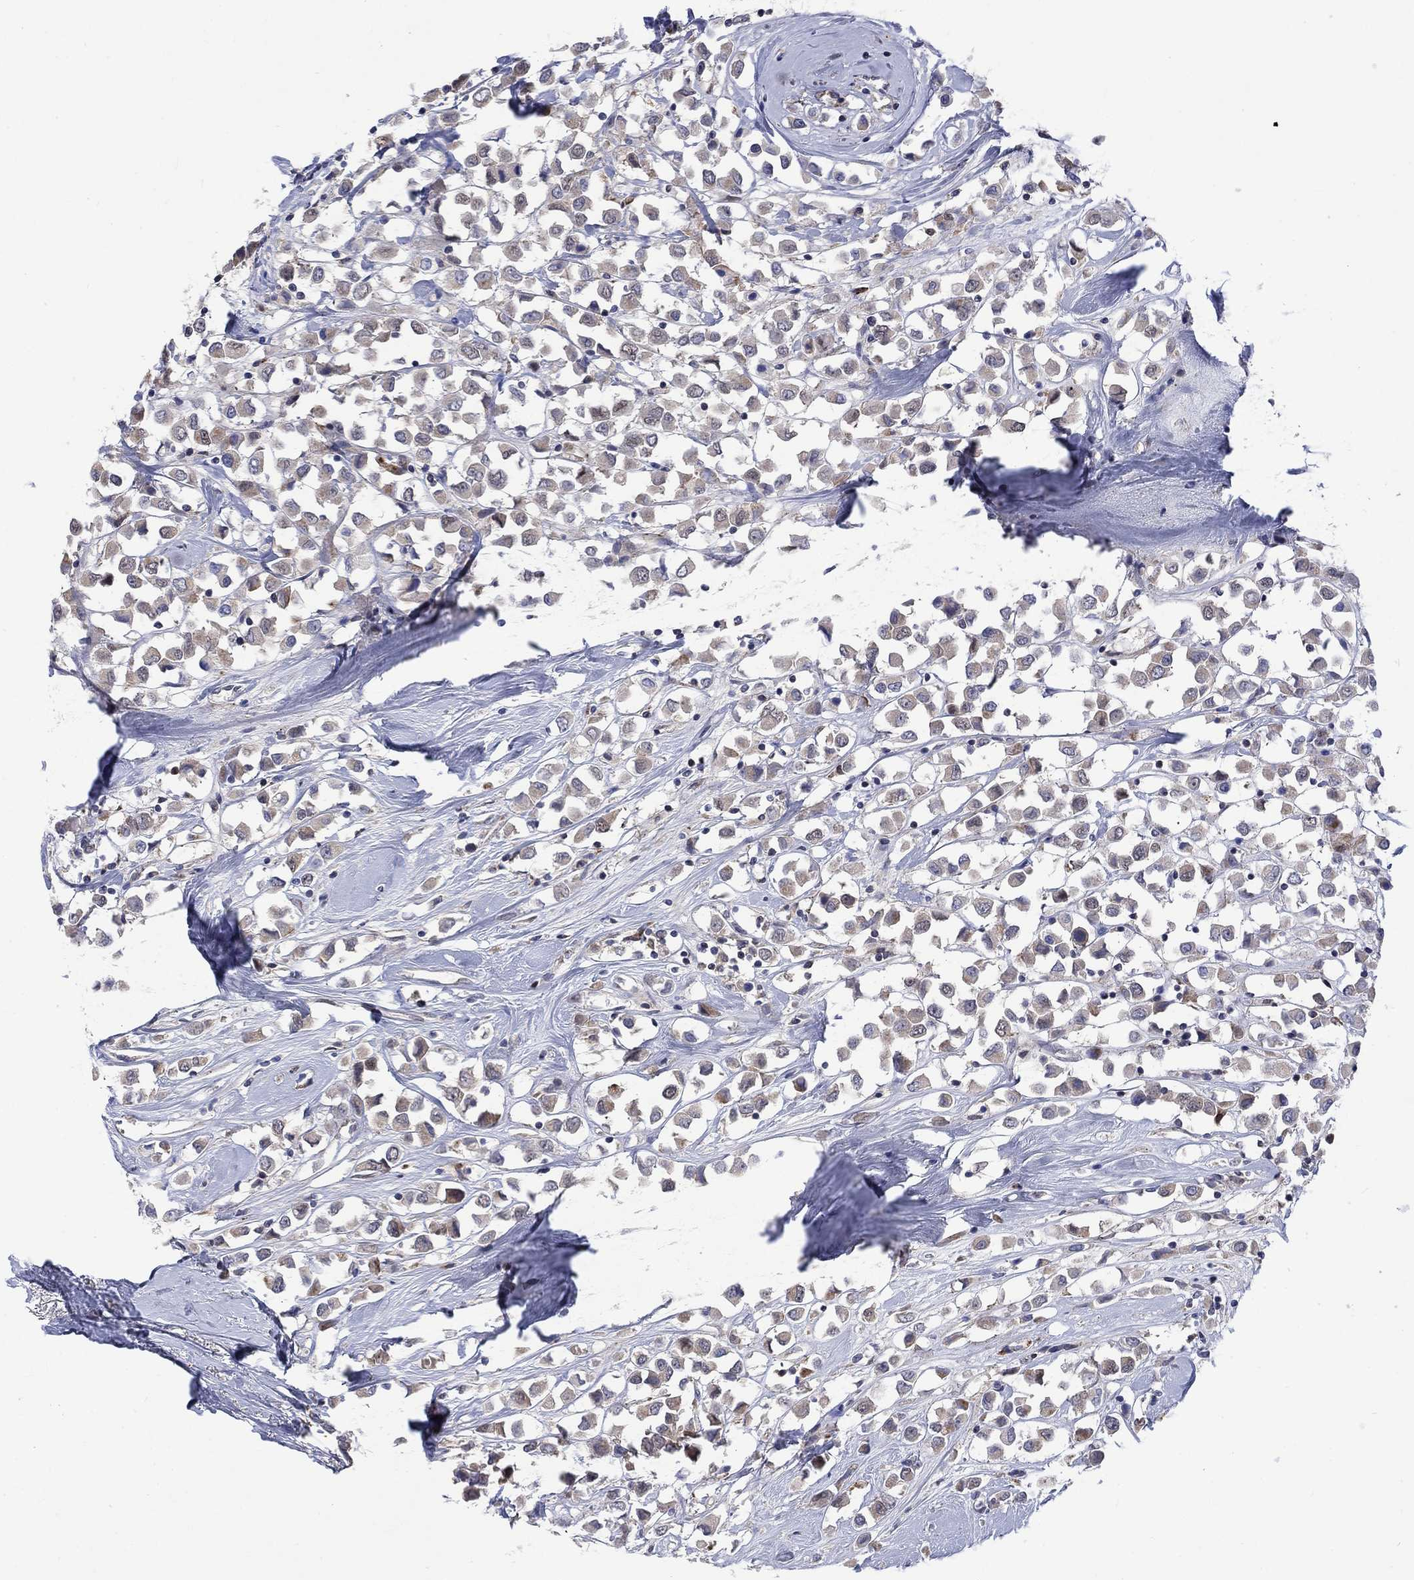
{"staining": {"intensity": "negative", "quantity": "none", "location": "none"}, "tissue": "breast cancer", "cell_type": "Tumor cells", "image_type": "cancer", "snomed": [{"axis": "morphology", "description": "Duct carcinoma"}, {"axis": "topography", "description": "Breast"}], "caption": "High power microscopy micrograph of an immunohistochemistry image of breast infiltrating ductal carcinoma, revealing no significant staining in tumor cells. (DAB (3,3'-diaminobenzidine) IHC with hematoxylin counter stain).", "gene": "SLC35F2", "patient": {"sex": "female", "age": 61}}